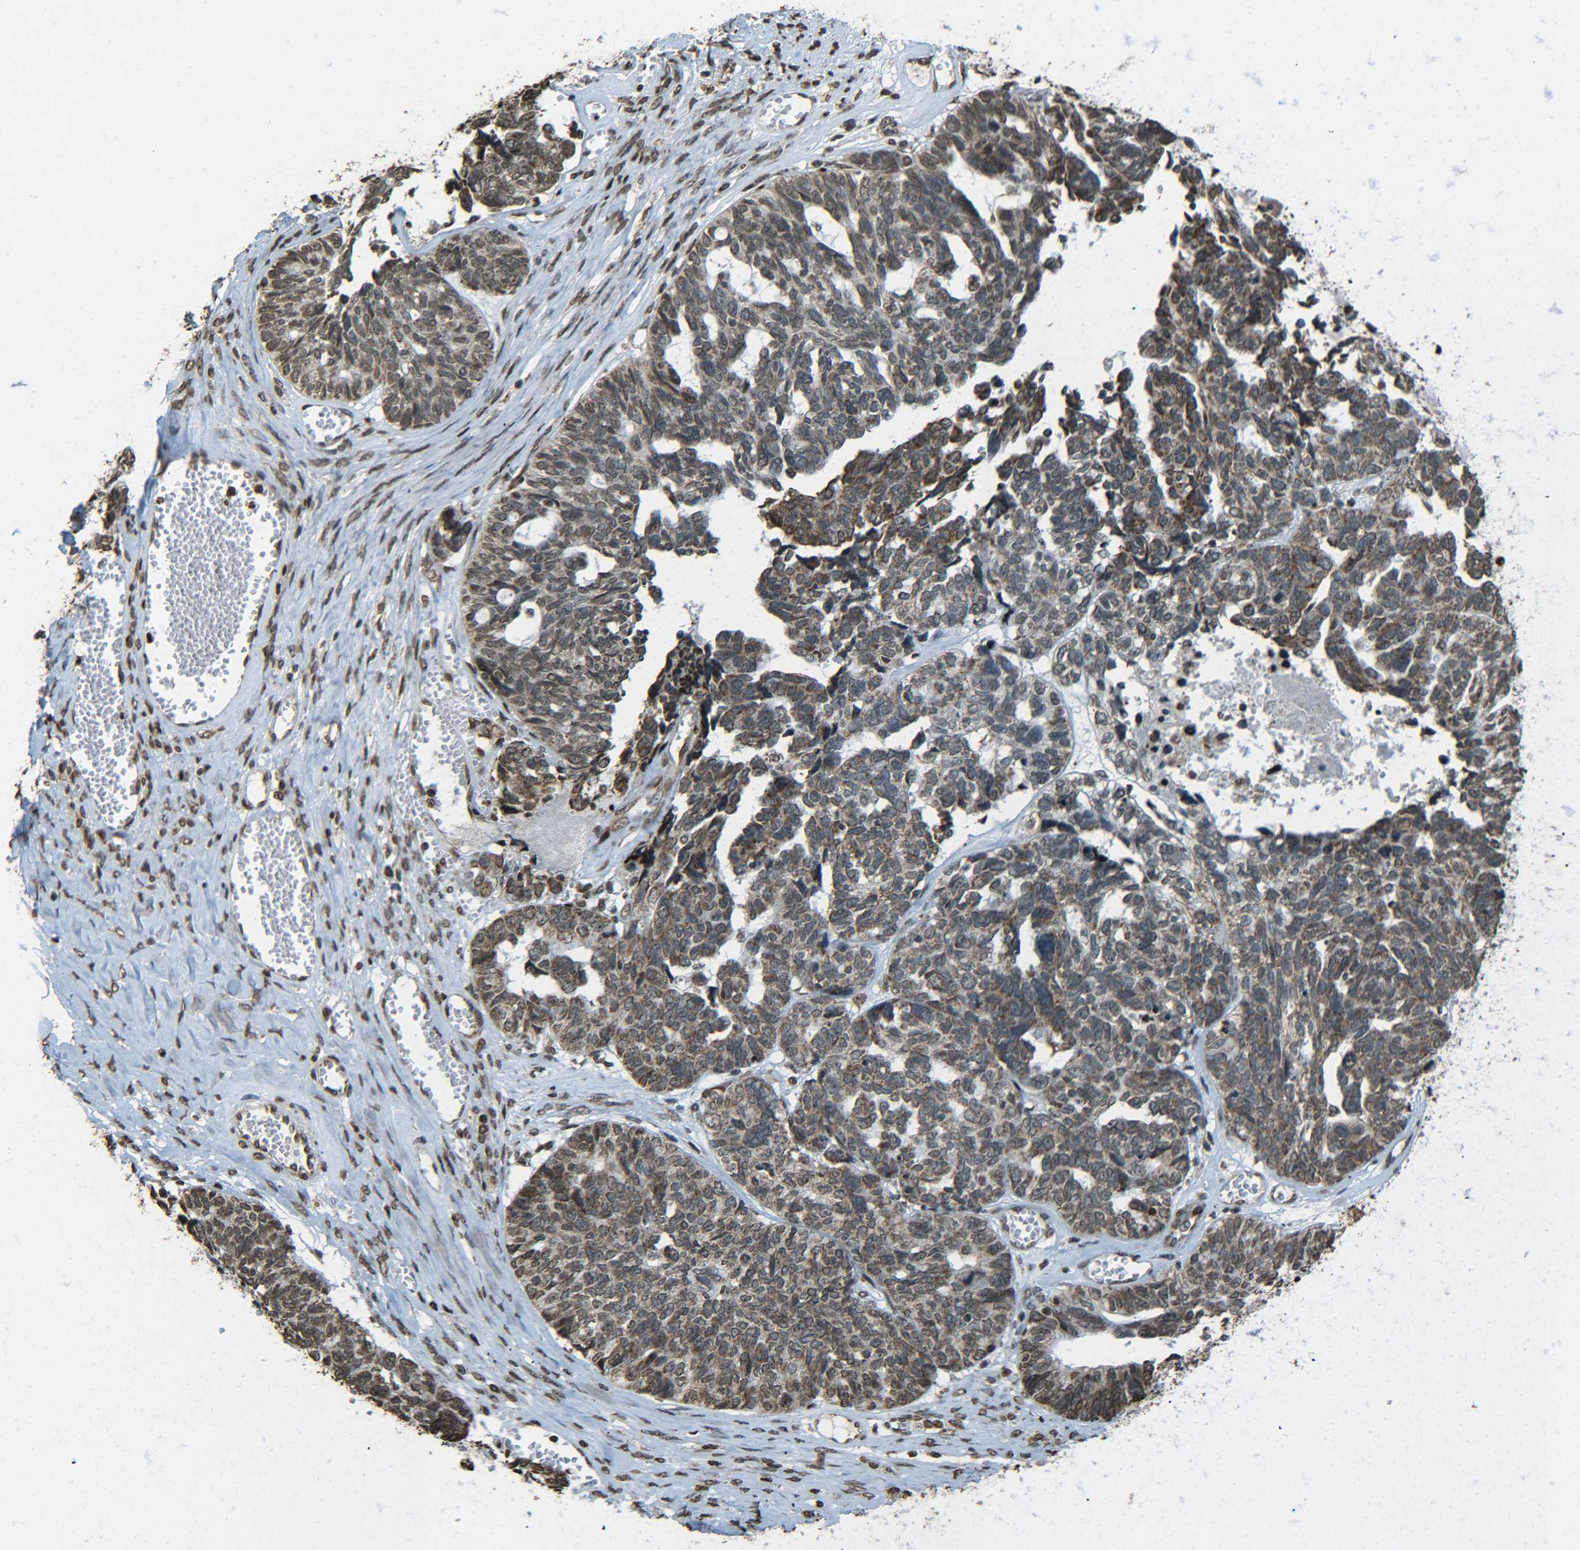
{"staining": {"intensity": "moderate", "quantity": ">75%", "location": "cytoplasmic/membranous,nuclear"}, "tissue": "ovarian cancer", "cell_type": "Tumor cells", "image_type": "cancer", "snomed": [{"axis": "morphology", "description": "Cystadenocarcinoma, serous, NOS"}, {"axis": "topography", "description": "Ovary"}], "caption": "A medium amount of moderate cytoplasmic/membranous and nuclear expression is identified in about >75% of tumor cells in ovarian cancer (serous cystadenocarcinoma) tissue.", "gene": "NEUROG2", "patient": {"sex": "female", "age": 79}}